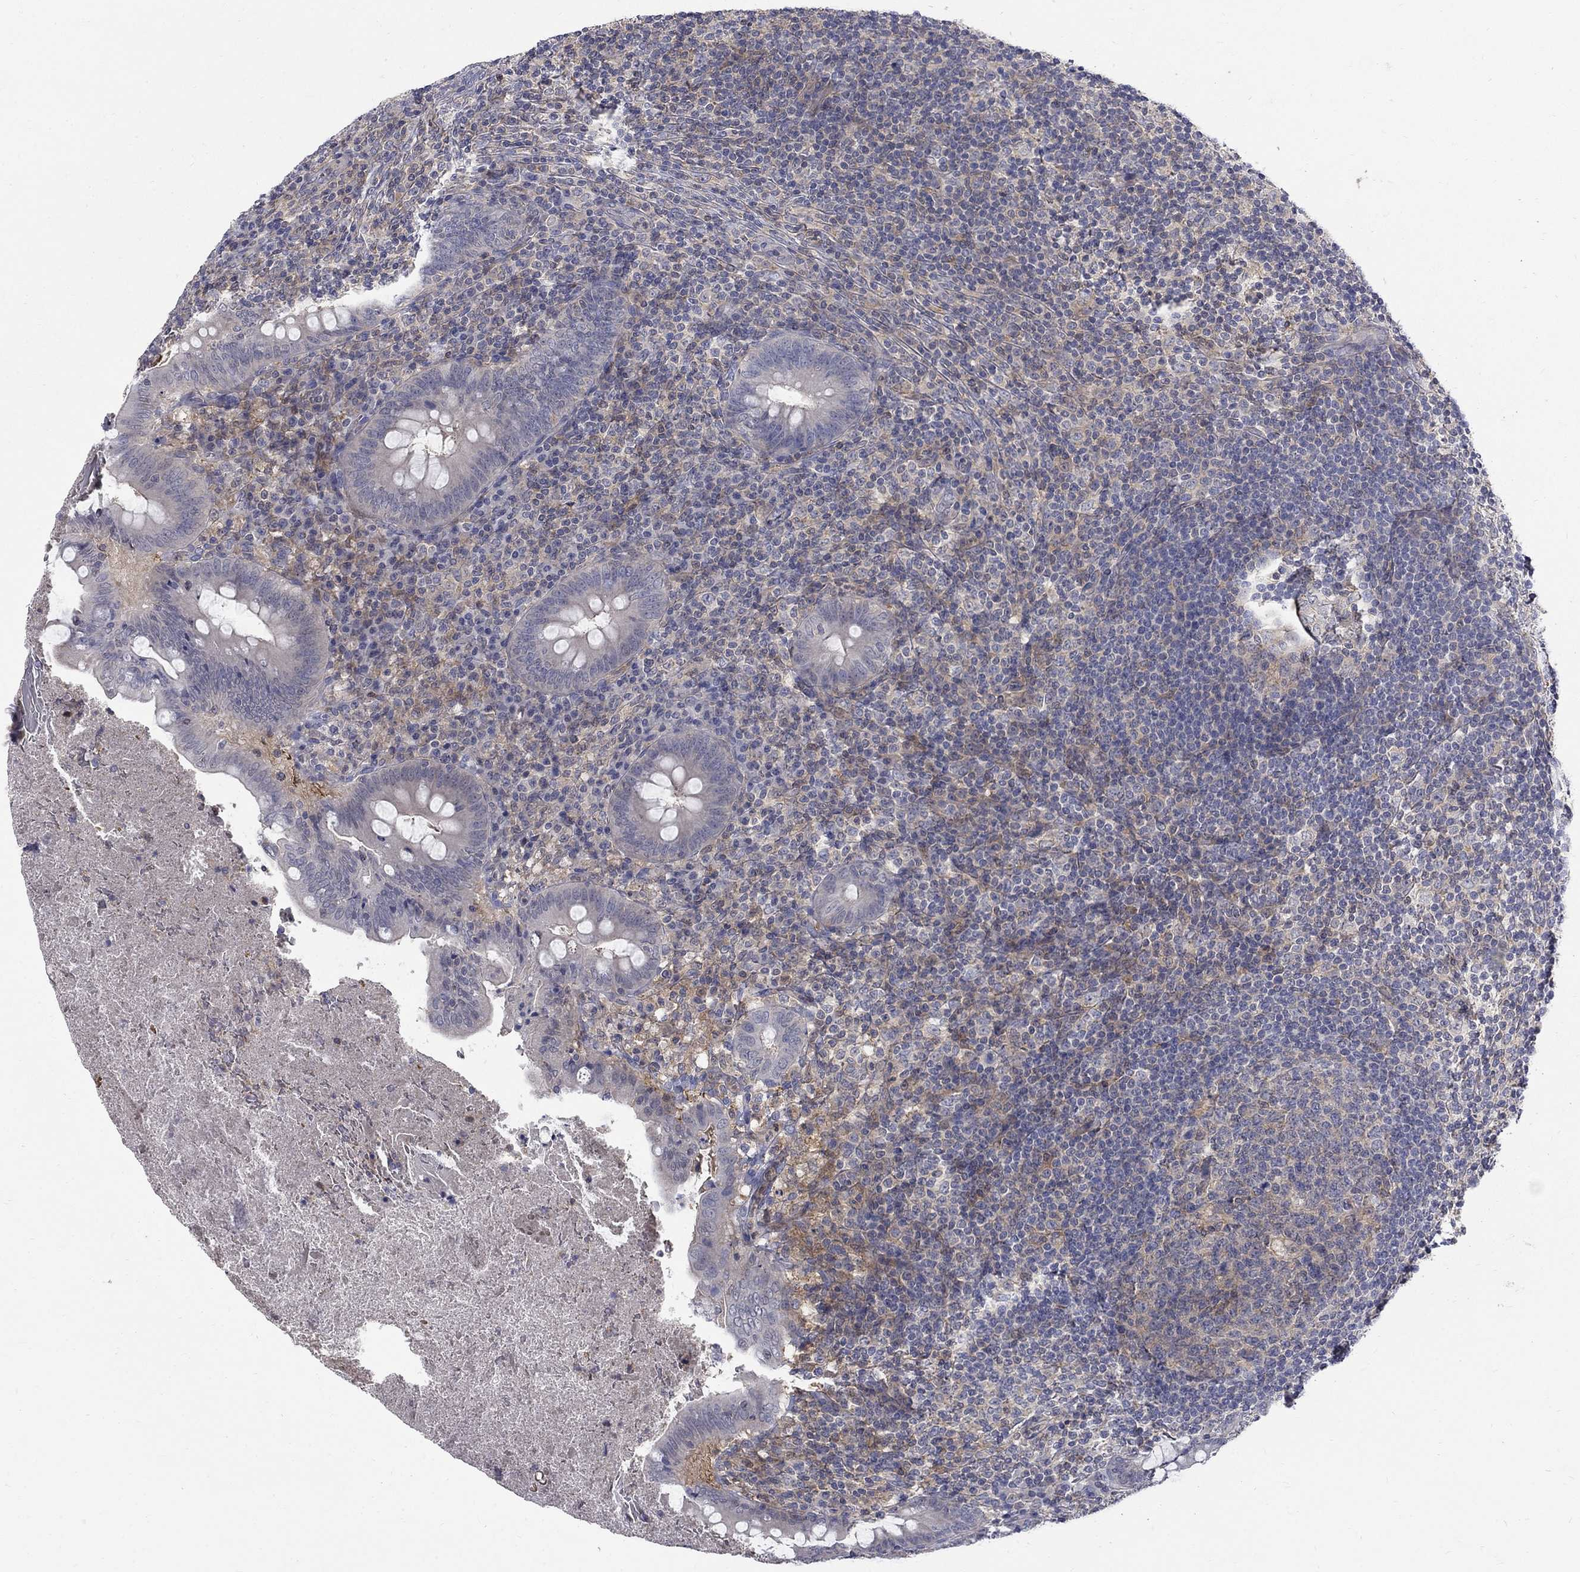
{"staining": {"intensity": "negative", "quantity": "none", "location": "none"}, "tissue": "appendix", "cell_type": "Glandular cells", "image_type": "normal", "snomed": [{"axis": "morphology", "description": "Normal tissue, NOS"}, {"axis": "topography", "description": "Appendix"}], "caption": "DAB immunohistochemical staining of benign appendix exhibits no significant positivity in glandular cells. (Stains: DAB immunohistochemistry with hematoxylin counter stain, Microscopy: brightfield microscopy at high magnification).", "gene": "HKDC1", "patient": {"sex": "male", "age": 47}}